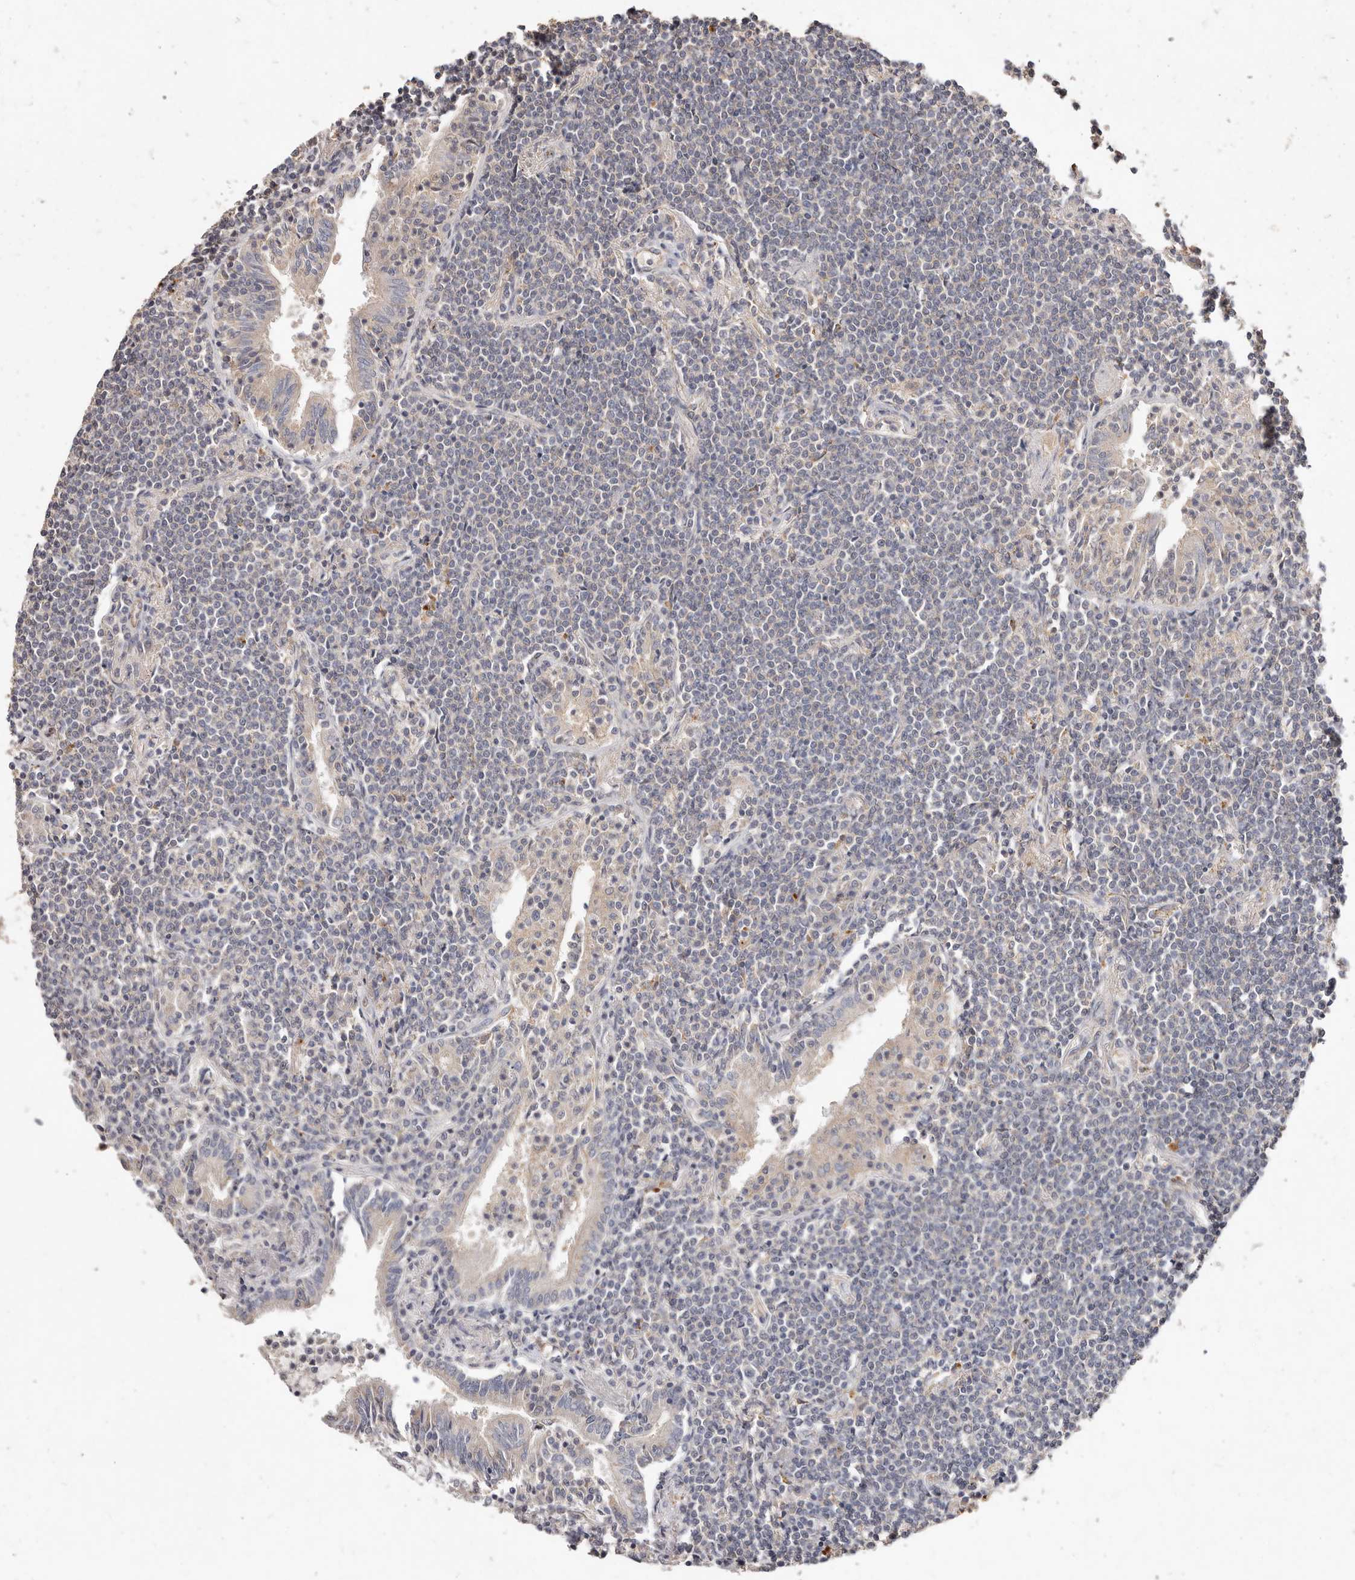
{"staining": {"intensity": "negative", "quantity": "none", "location": "none"}, "tissue": "lymphoma", "cell_type": "Tumor cells", "image_type": "cancer", "snomed": [{"axis": "morphology", "description": "Malignant lymphoma, non-Hodgkin's type, Low grade"}, {"axis": "topography", "description": "Lung"}], "caption": "This is an IHC photomicrograph of human lymphoma. There is no positivity in tumor cells.", "gene": "THBS3", "patient": {"sex": "female", "age": 71}}